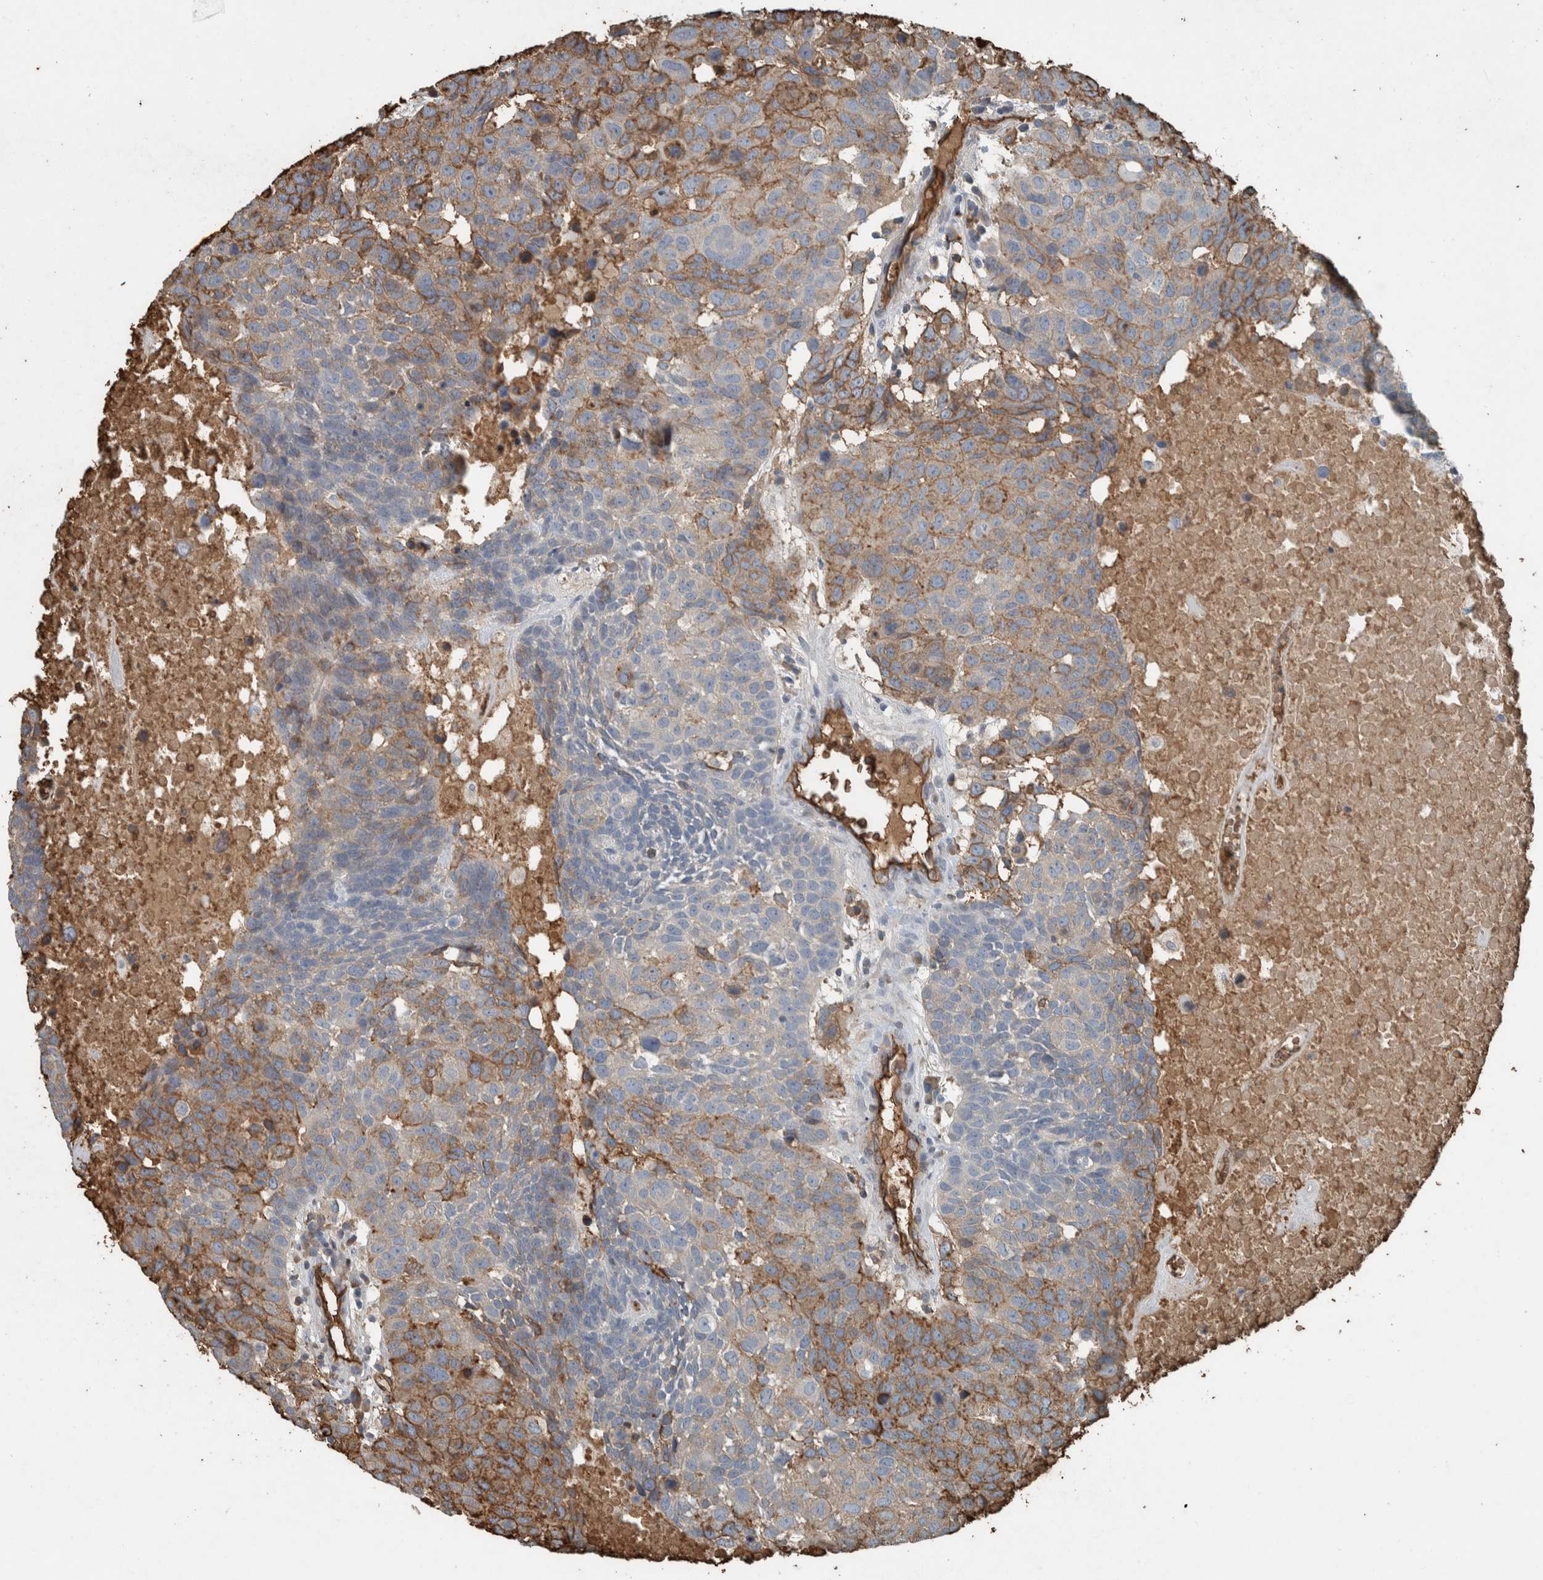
{"staining": {"intensity": "moderate", "quantity": "25%-75%", "location": "cytoplasmic/membranous"}, "tissue": "head and neck cancer", "cell_type": "Tumor cells", "image_type": "cancer", "snomed": [{"axis": "morphology", "description": "Squamous cell carcinoma, NOS"}, {"axis": "topography", "description": "Head-Neck"}], "caption": "An image showing moderate cytoplasmic/membranous staining in about 25%-75% of tumor cells in head and neck cancer (squamous cell carcinoma), as visualized by brown immunohistochemical staining.", "gene": "LBP", "patient": {"sex": "male", "age": 66}}